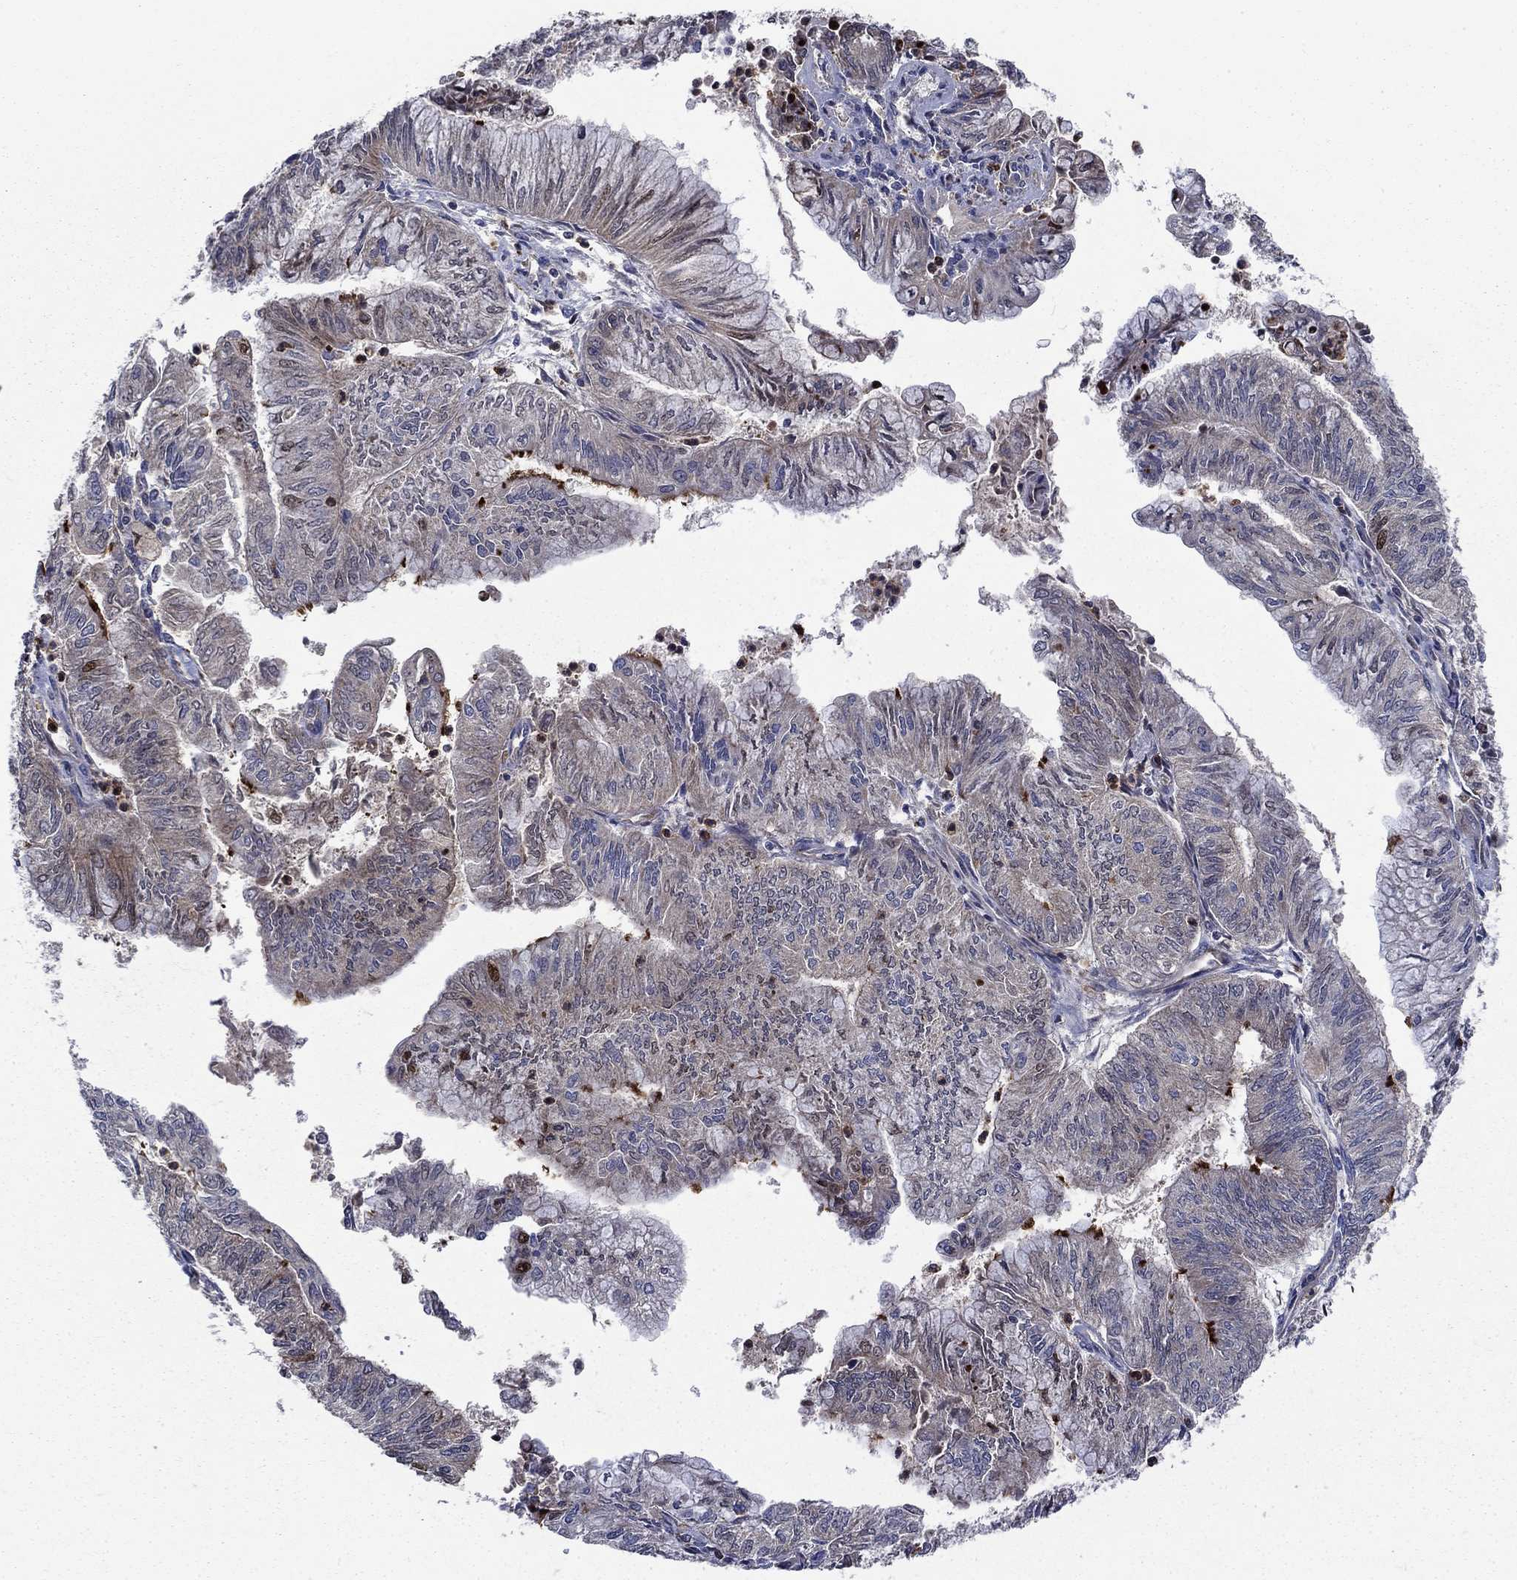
{"staining": {"intensity": "strong", "quantity": "<25%", "location": "cytoplasmic/membranous"}, "tissue": "endometrial cancer", "cell_type": "Tumor cells", "image_type": "cancer", "snomed": [{"axis": "morphology", "description": "Adenocarcinoma, NOS"}, {"axis": "topography", "description": "Endometrium"}], "caption": "A photomicrograph showing strong cytoplasmic/membranous staining in about <25% of tumor cells in adenocarcinoma (endometrial), as visualized by brown immunohistochemical staining.", "gene": "RNF19B", "patient": {"sex": "female", "age": 59}}